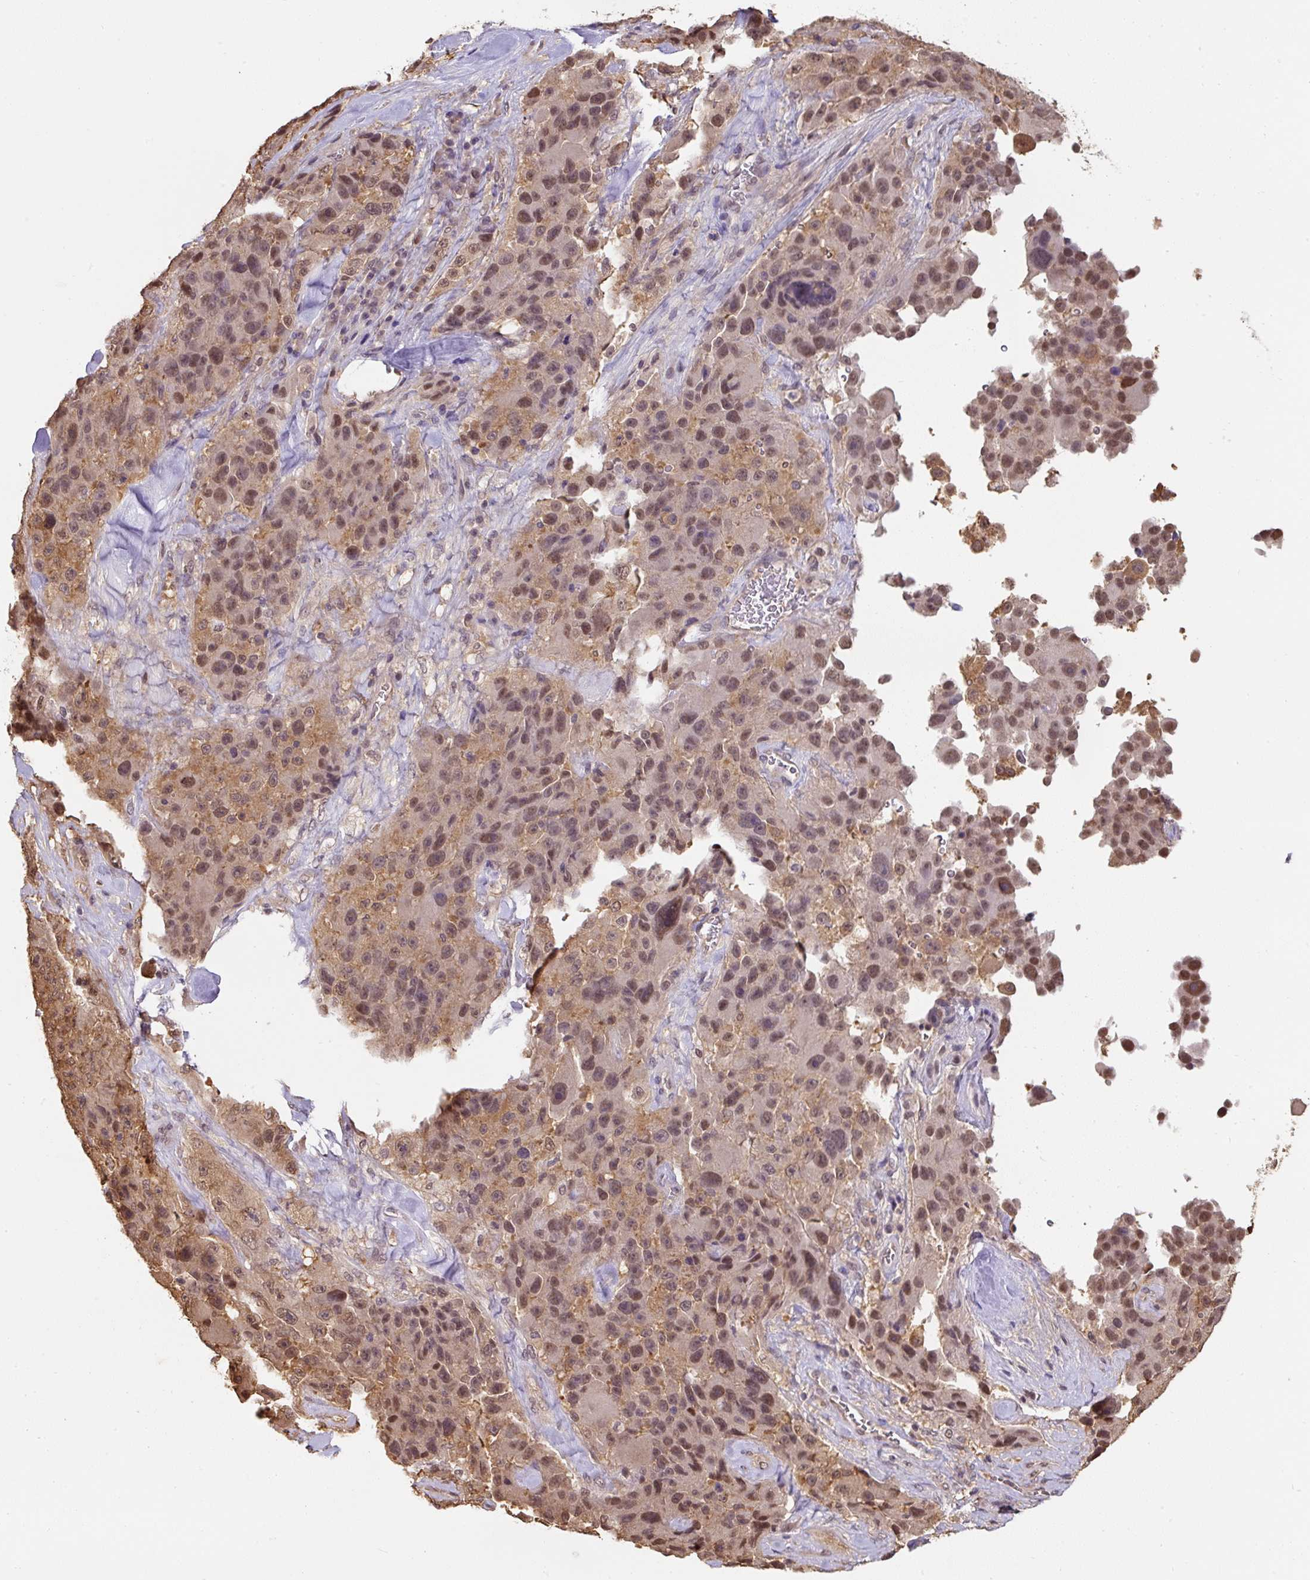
{"staining": {"intensity": "moderate", "quantity": ">75%", "location": "nuclear"}, "tissue": "melanoma", "cell_type": "Tumor cells", "image_type": "cancer", "snomed": [{"axis": "morphology", "description": "Malignant melanoma, Metastatic site"}, {"axis": "topography", "description": "Lymph node"}], "caption": "This photomicrograph shows malignant melanoma (metastatic site) stained with immunohistochemistry to label a protein in brown. The nuclear of tumor cells show moderate positivity for the protein. Nuclei are counter-stained blue.", "gene": "ST13", "patient": {"sex": "male", "age": 62}}